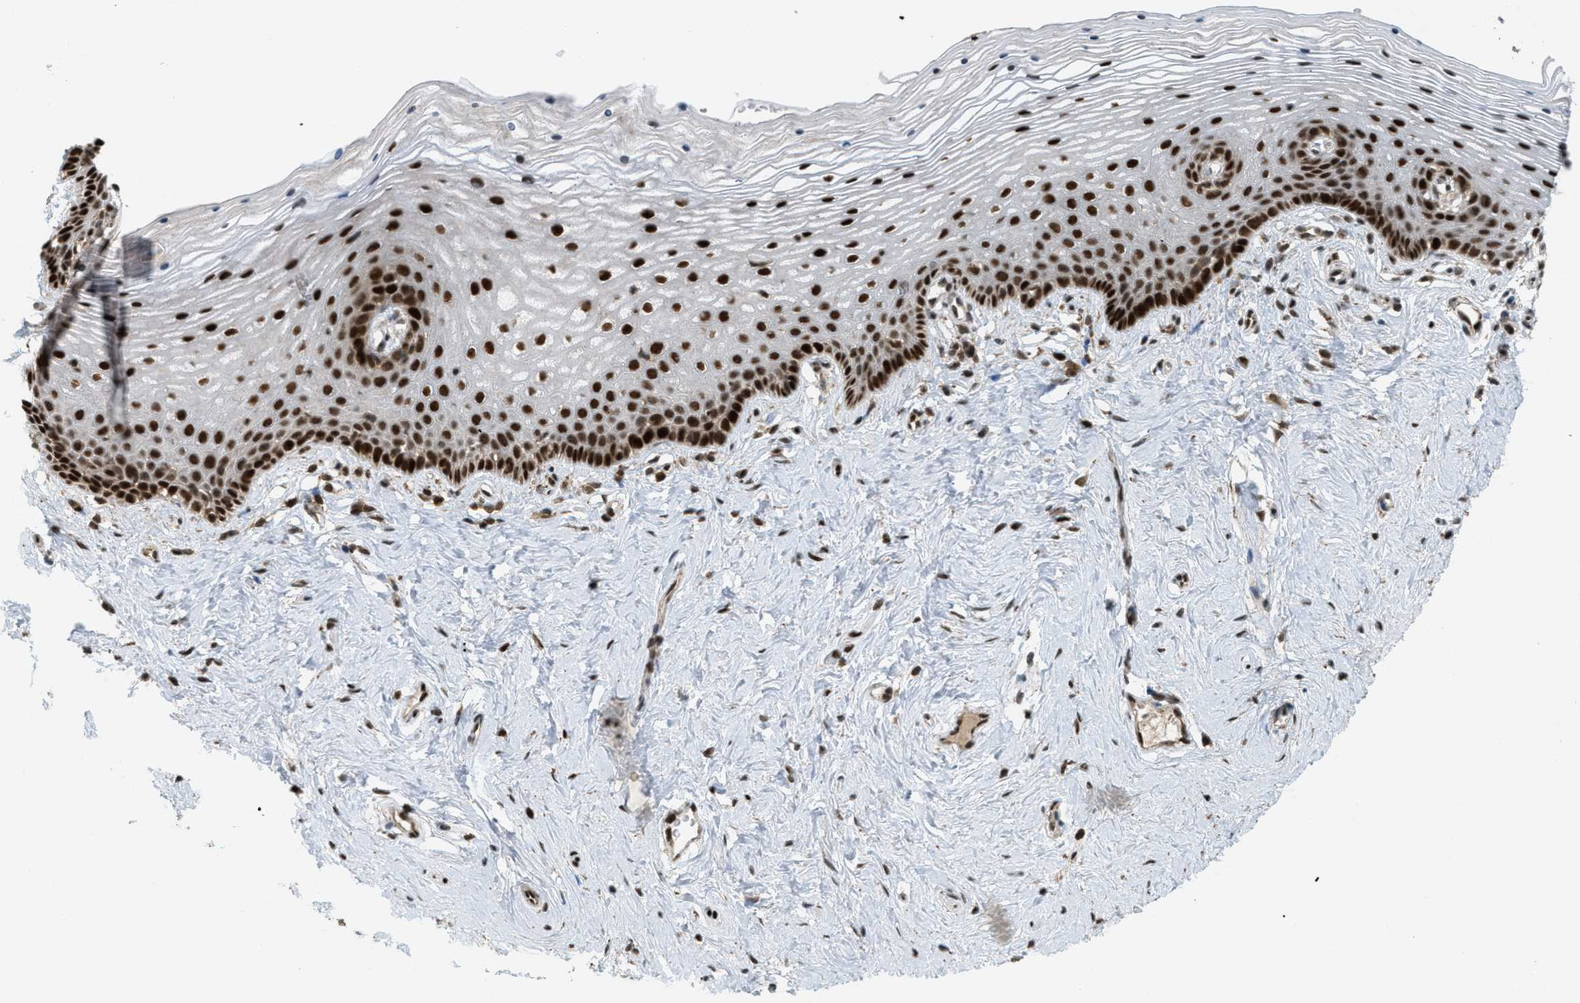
{"staining": {"intensity": "strong", "quantity": ">75%", "location": "nuclear"}, "tissue": "vagina", "cell_type": "Squamous epithelial cells", "image_type": "normal", "snomed": [{"axis": "morphology", "description": "Normal tissue, NOS"}, {"axis": "topography", "description": "Vagina"}], "caption": "A high amount of strong nuclear staining is present in about >75% of squamous epithelial cells in normal vagina.", "gene": "TLK1", "patient": {"sex": "female", "age": 32}}